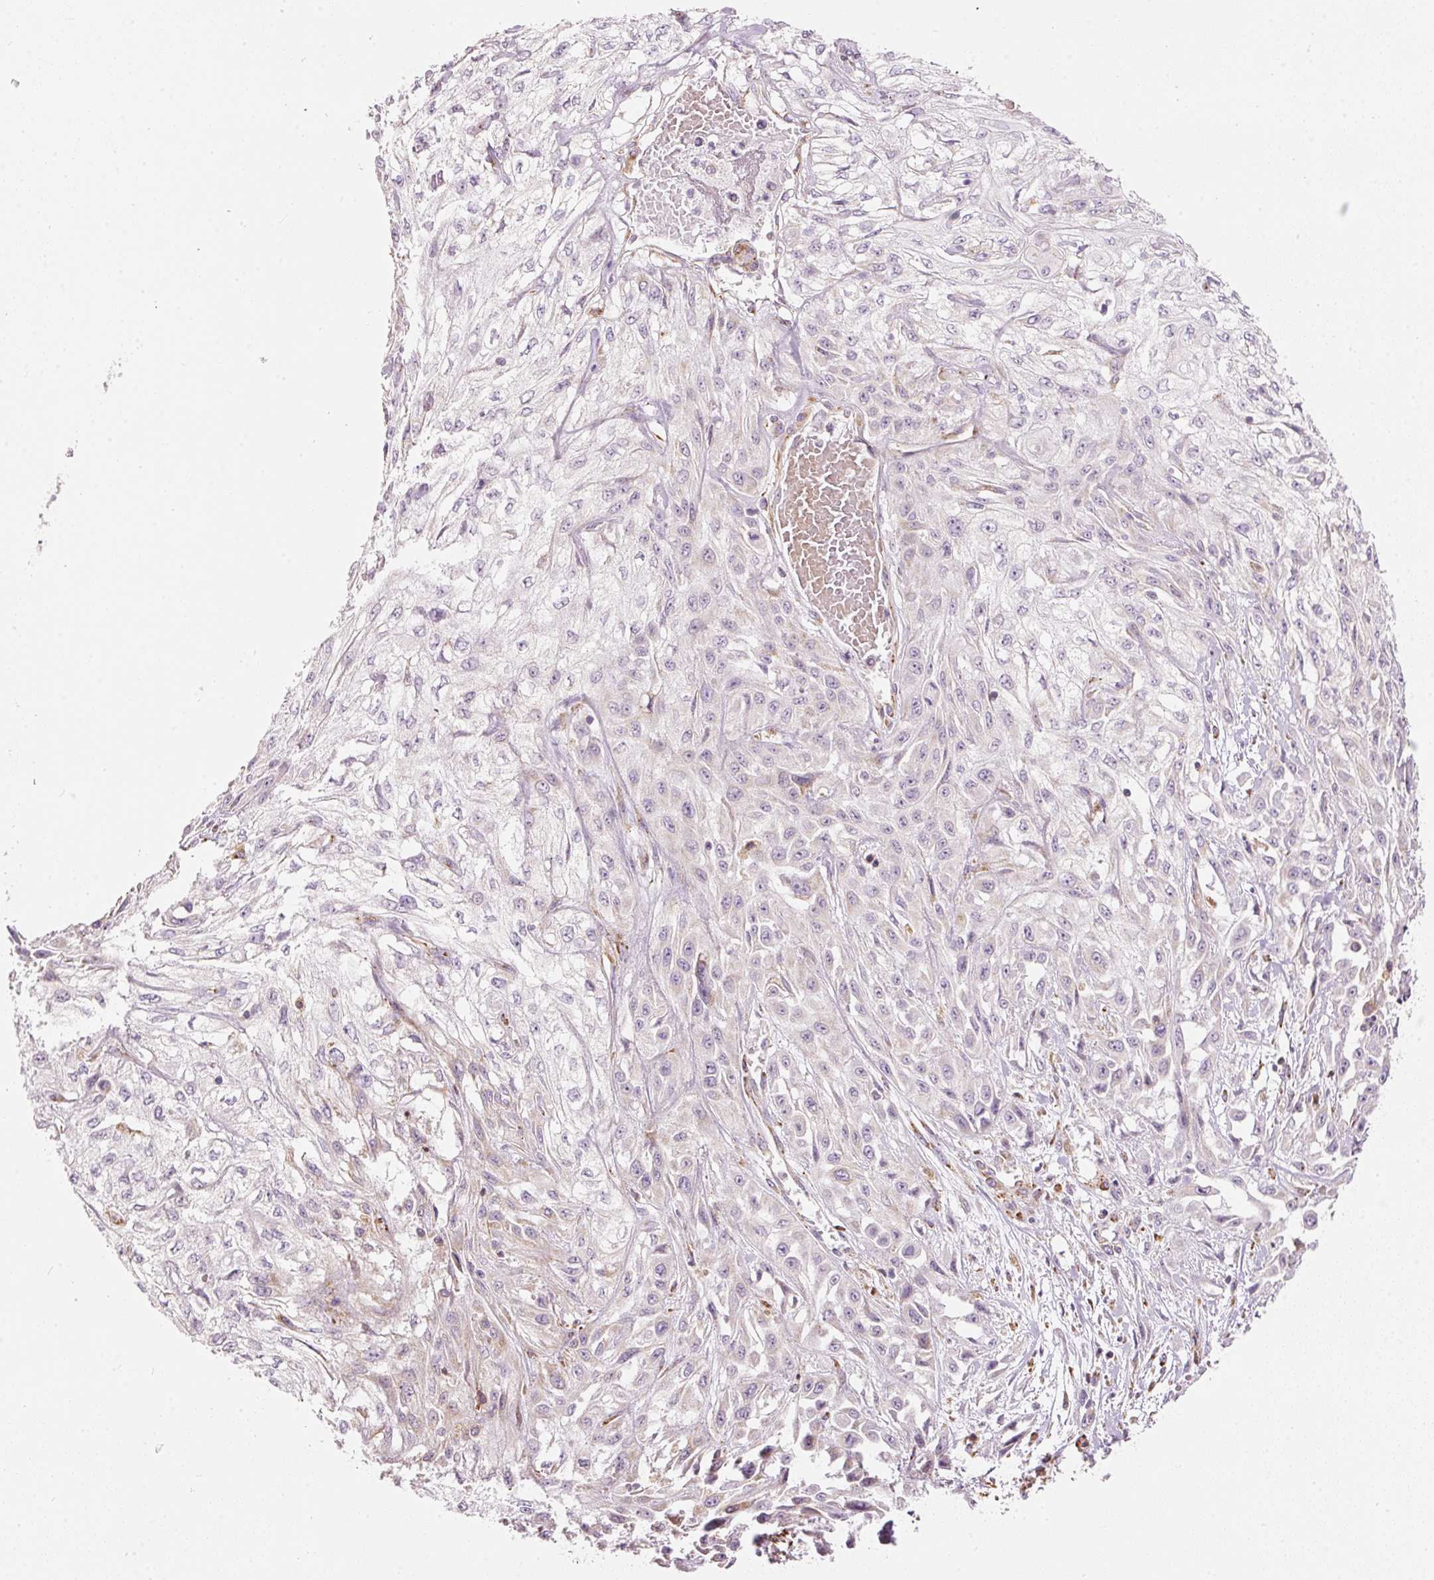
{"staining": {"intensity": "negative", "quantity": "none", "location": "none"}, "tissue": "skin cancer", "cell_type": "Tumor cells", "image_type": "cancer", "snomed": [{"axis": "morphology", "description": "Squamous cell carcinoma, NOS"}, {"axis": "morphology", "description": "Squamous cell carcinoma, metastatic, NOS"}, {"axis": "topography", "description": "Skin"}, {"axis": "topography", "description": "Lymph node"}], "caption": "Immunohistochemistry of human skin cancer (squamous cell carcinoma) shows no staining in tumor cells.", "gene": "SNAPC5", "patient": {"sex": "male", "age": 75}}